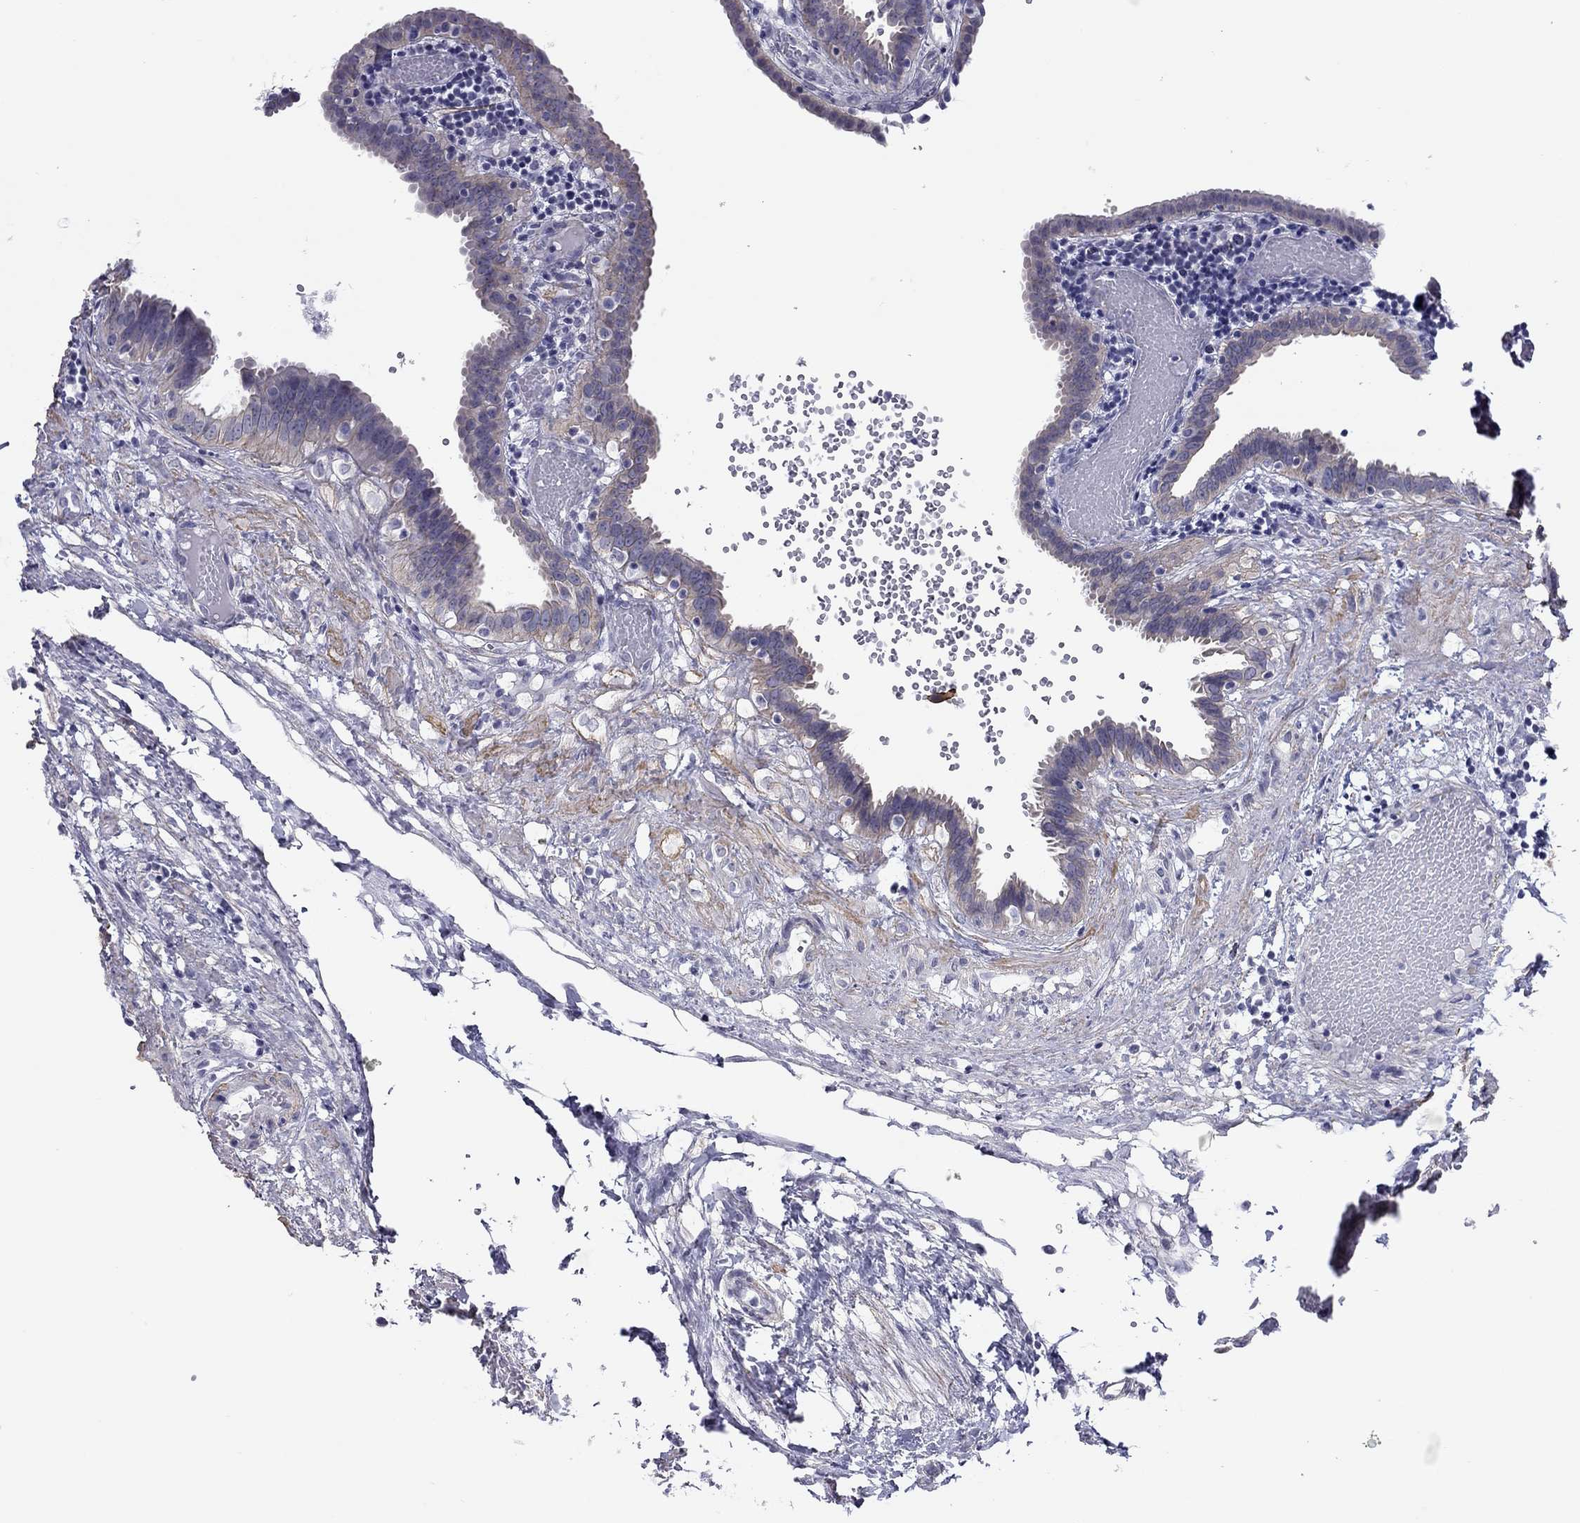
{"staining": {"intensity": "negative", "quantity": "none", "location": "none"}, "tissue": "fallopian tube", "cell_type": "Glandular cells", "image_type": "normal", "snomed": [{"axis": "morphology", "description": "Normal tissue, NOS"}, {"axis": "topography", "description": "Fallopian tube"}], "caption": "Immunohistochemistry (IHC) image of unremarkable fallopian tube: fallopian tube stained with DAB (3,3'-diaminobenzidine) reveals no significant protein positivity in glandular cells. The staining is performed using DAB brown chromogen with nuclei counter-stained in using hematoxylin.", "gene": "MYMX", "patient": {"sex": "female", "age": 37}}